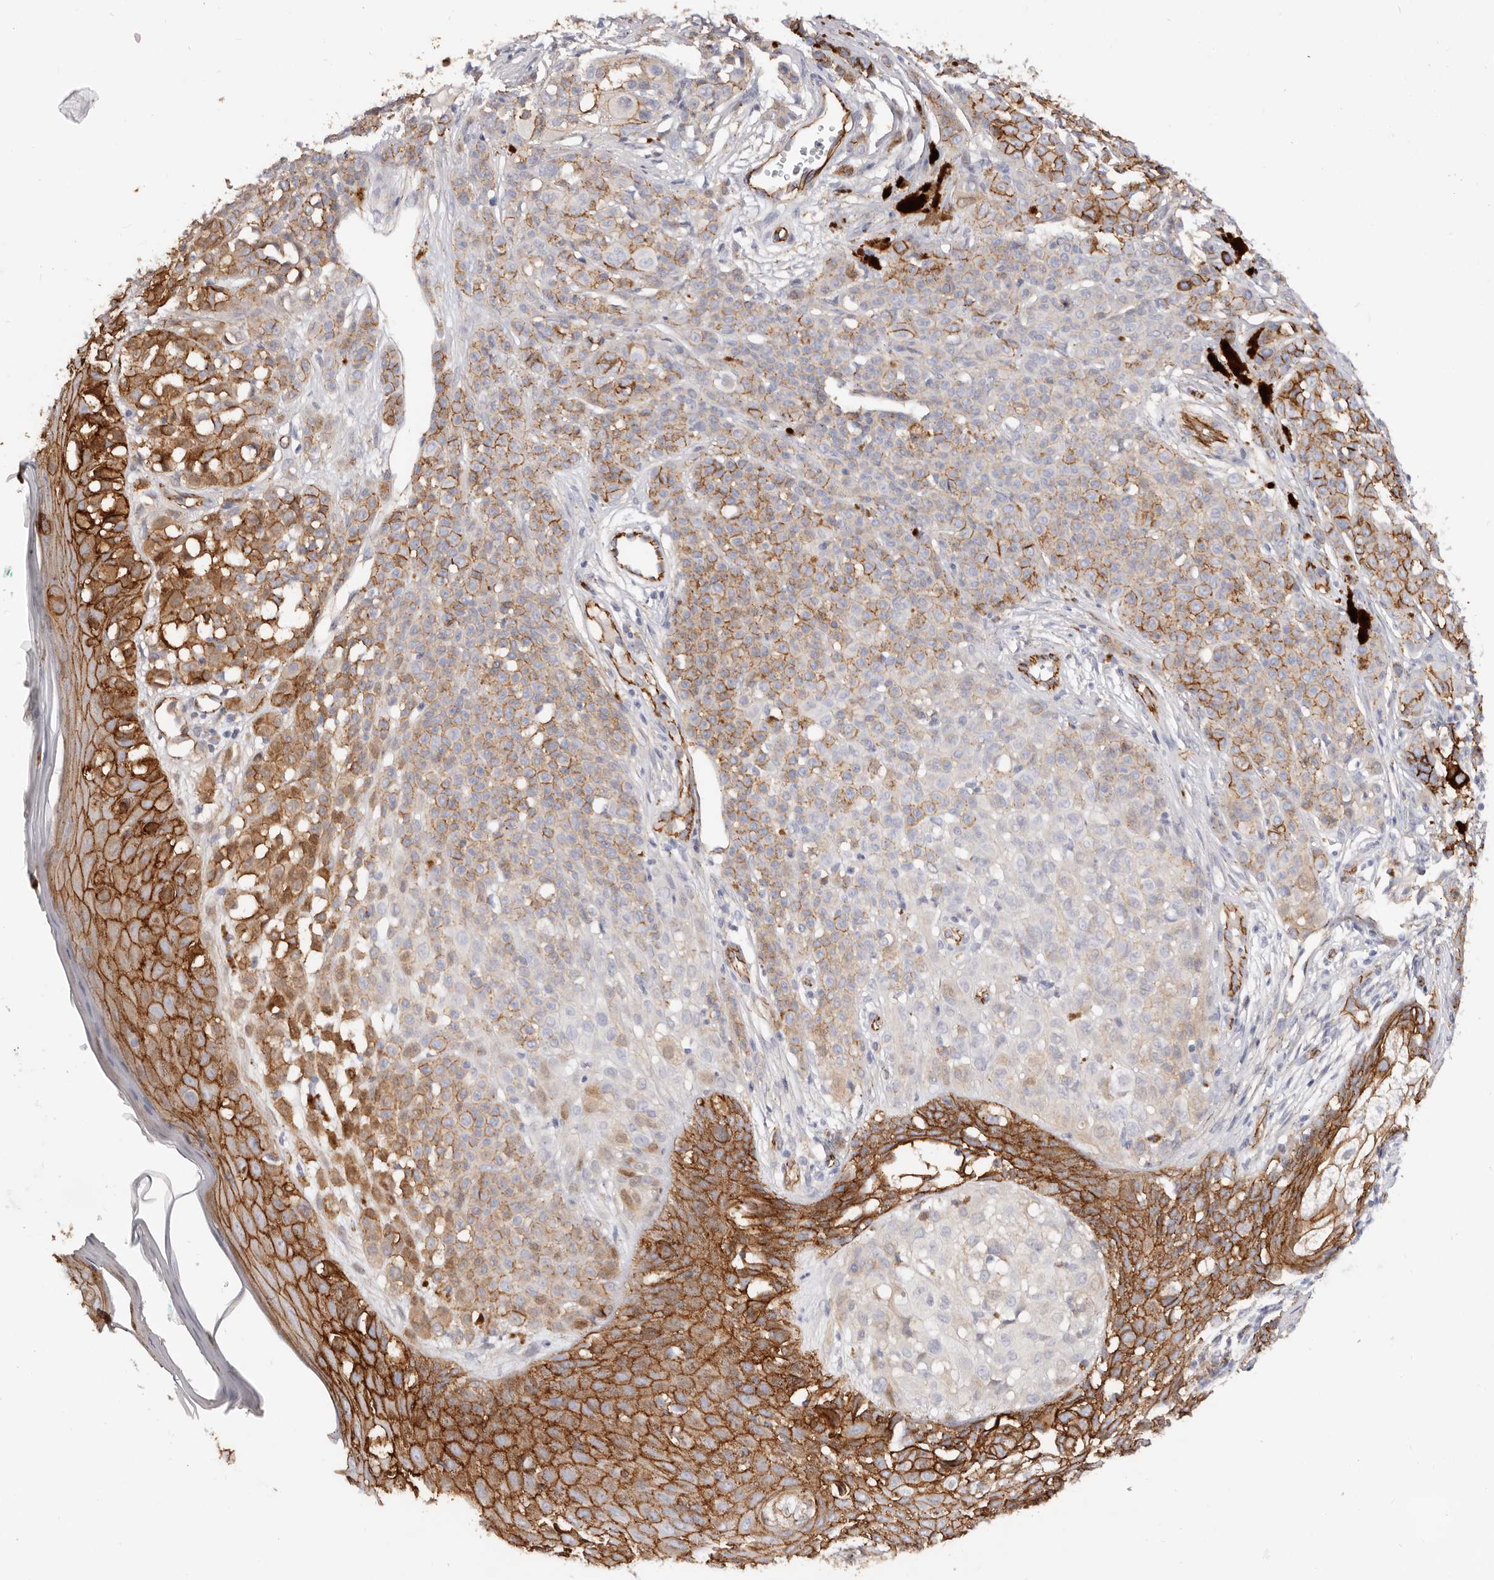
{"staining": {"intensity": "strong", "quantity": "25%-75%", "location": "cytoplasmic/membranous"}, "tissue": "melanoma", "cell_type": "Tumor cells", "image_type": "cancer", "snomed": [{"axis": "morphology", "description": "Malignant melanoma, NOS"}, {"axis": "topography", "description": "Skin of leg"}], "caption": "Tumor cells demonstrate high levels of strong cytoplasmic/membranous positivity in about 25%-75% of cells in human malignant melanoma.", "gene": "CTNNB1", "patient": {"sex": "female", "age": 72}}